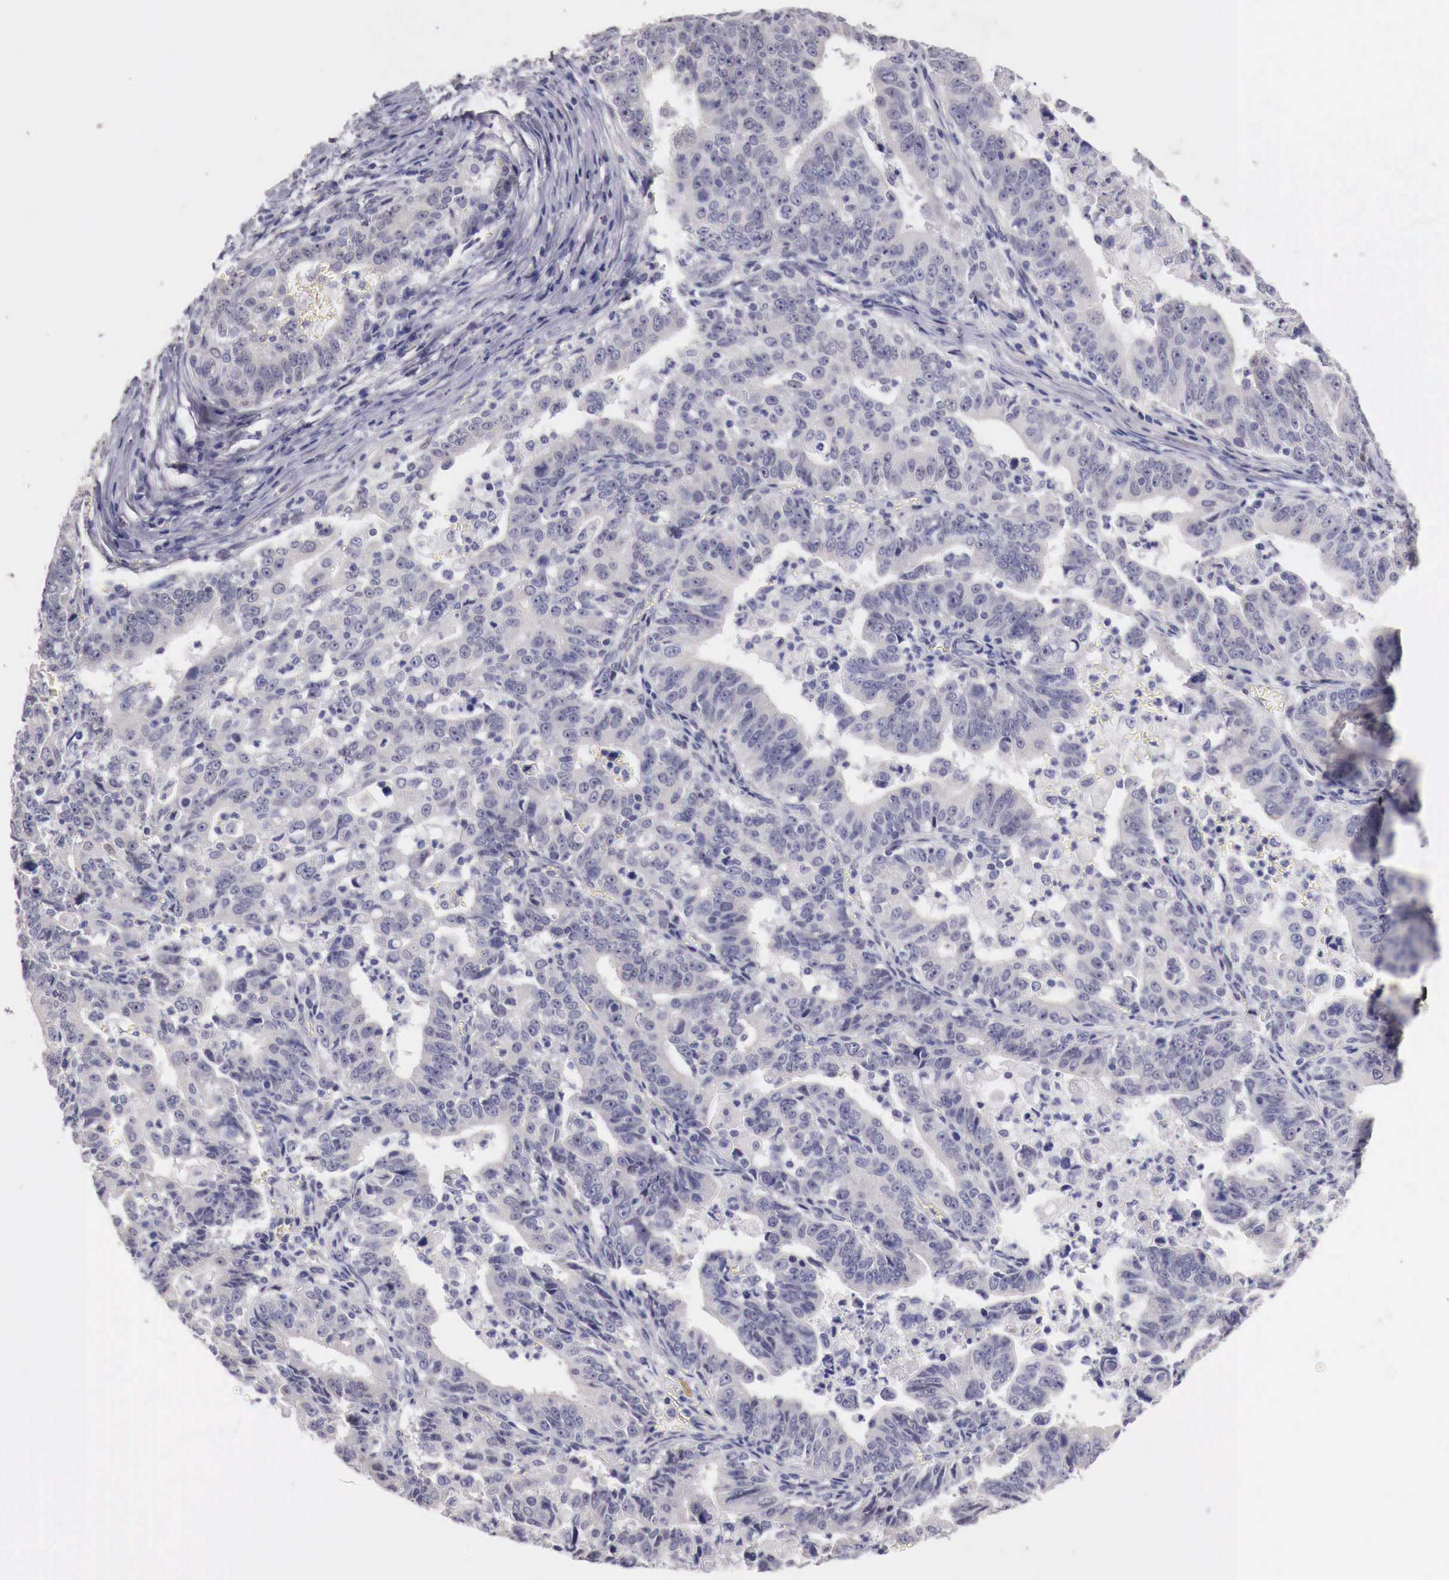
{"staining": {"intensity": "negative", "quantity": "none", "location": "none"}, "tissue": "stomach cancer", "cell_type": "Tumor cells", "image_type": "cancer", "snomed": [{"axis": "morphology", "description": "Adenocarcinoma, NOS"}, {"axis": "topography", "description": "Stomach, upper"}], "caption": "High power microscopy micrograph of an immunohistochemistry (IHC) photomicrograph of stomach adenocarcinoma, revealing no significant staining in tumor cells. The staining is performed using DAB brown chromogen with nuclei counter-stained in using hematoxylin.", "gene": "ENOX2", "patient": {"sex": "female", "age": 50}}